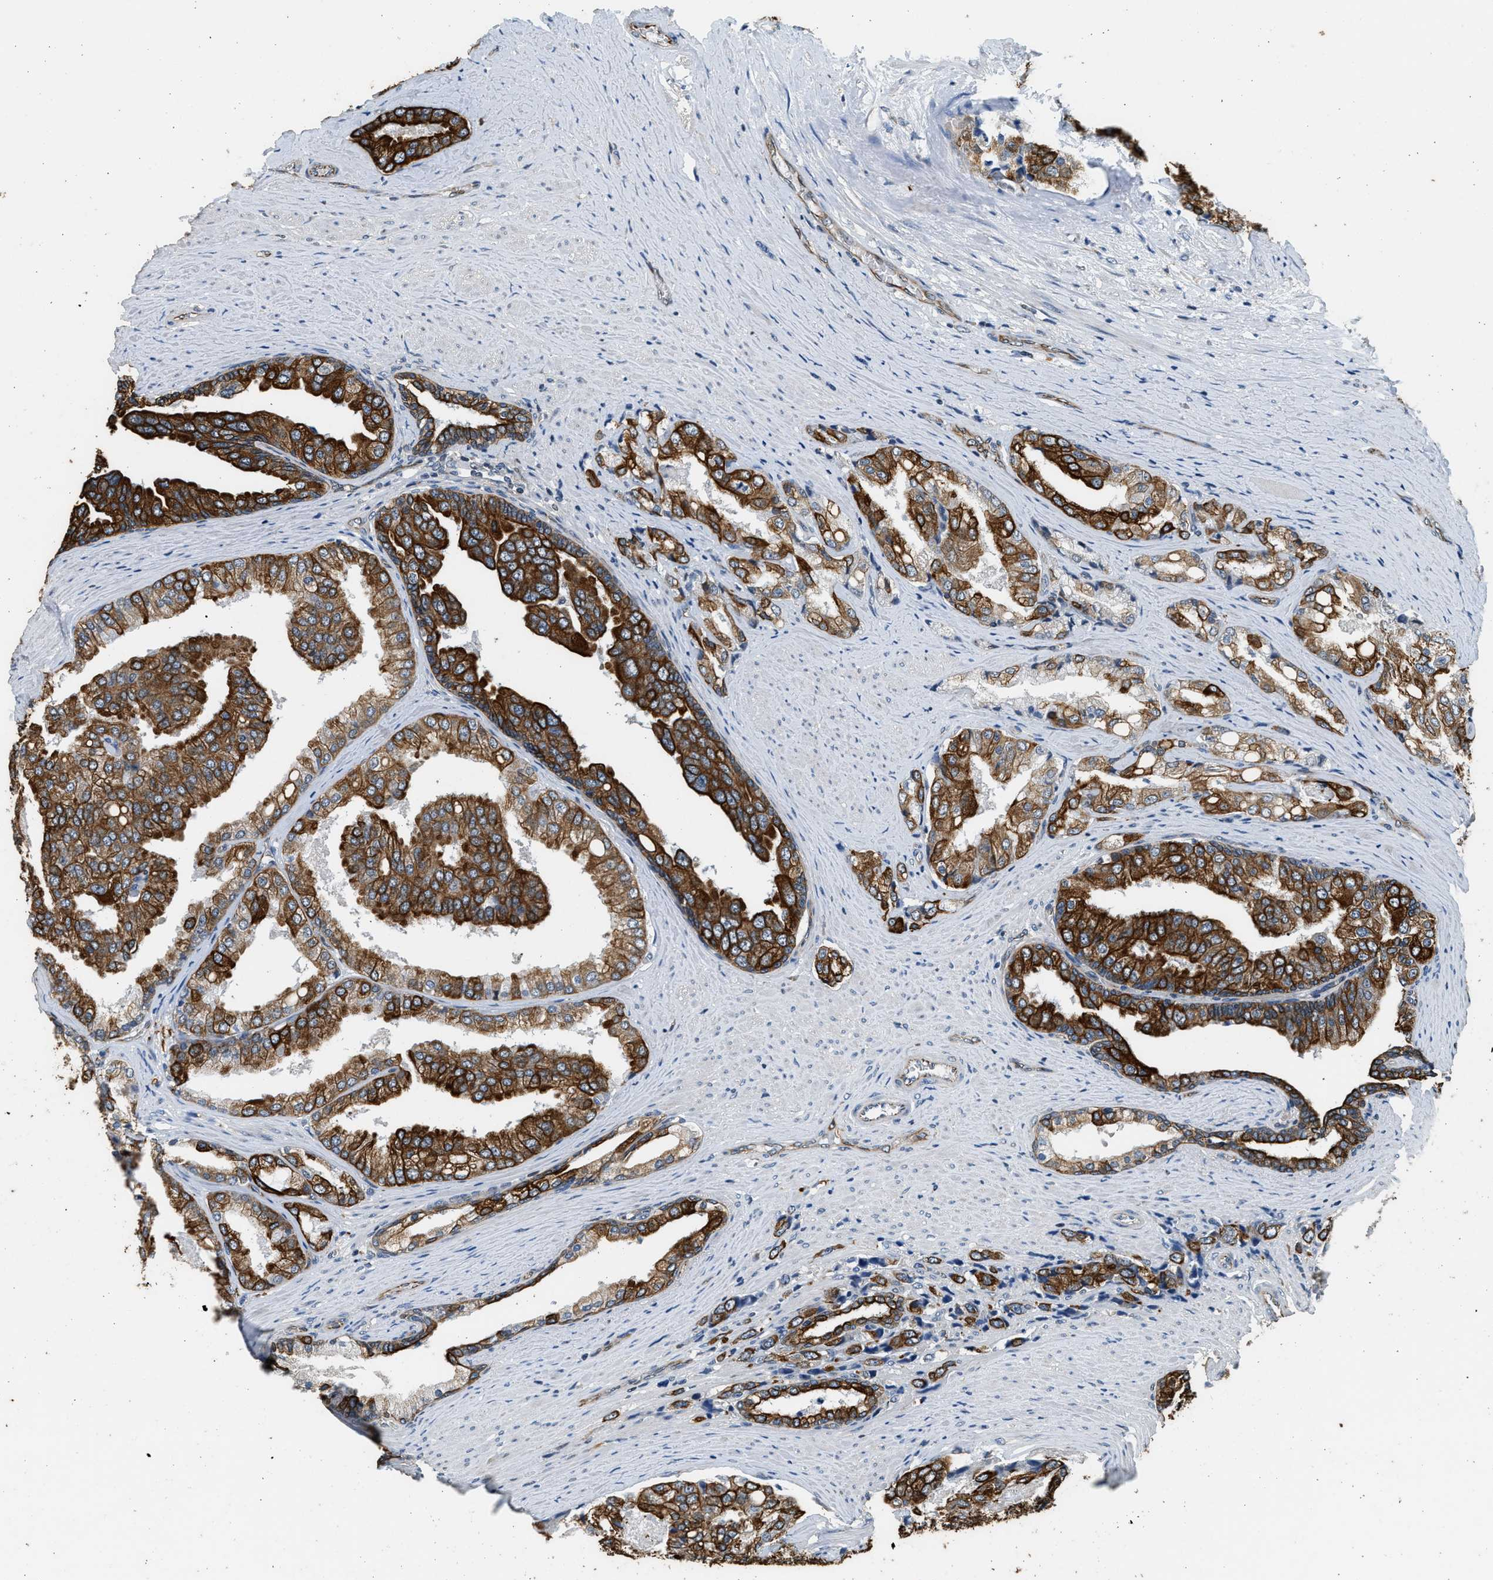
{"staining": {"intensity": "strong", "quantity": ">75%", "location": "cytoplasmic/membranous"}, "tissue": "prostate cancer", "cell_type": "Tumor cells", "image_type": "cancer", "snomed": [{"axis": "morphology", "description": "Adenocarcinoma, High grade"}, {"axis": "topography", "description": "Prostate"}], "caption": "Immunohistochemistry (IHC) staining of adenocarcinoma (high-grade) (prostate), which exhibits high levels of strong cytoplasmic/membranous positivity in approximately >75% of tumor cells indicating strong cytoplasmic/membranous protein staining. The staining was performed using DAB (3,3'-diaminobenzidine) (brown) for protein detection and nuclei were counterstained in hematoxylin (blue).", "gene": "PCLO", "patient": {"sex": "male", "age": 50}}